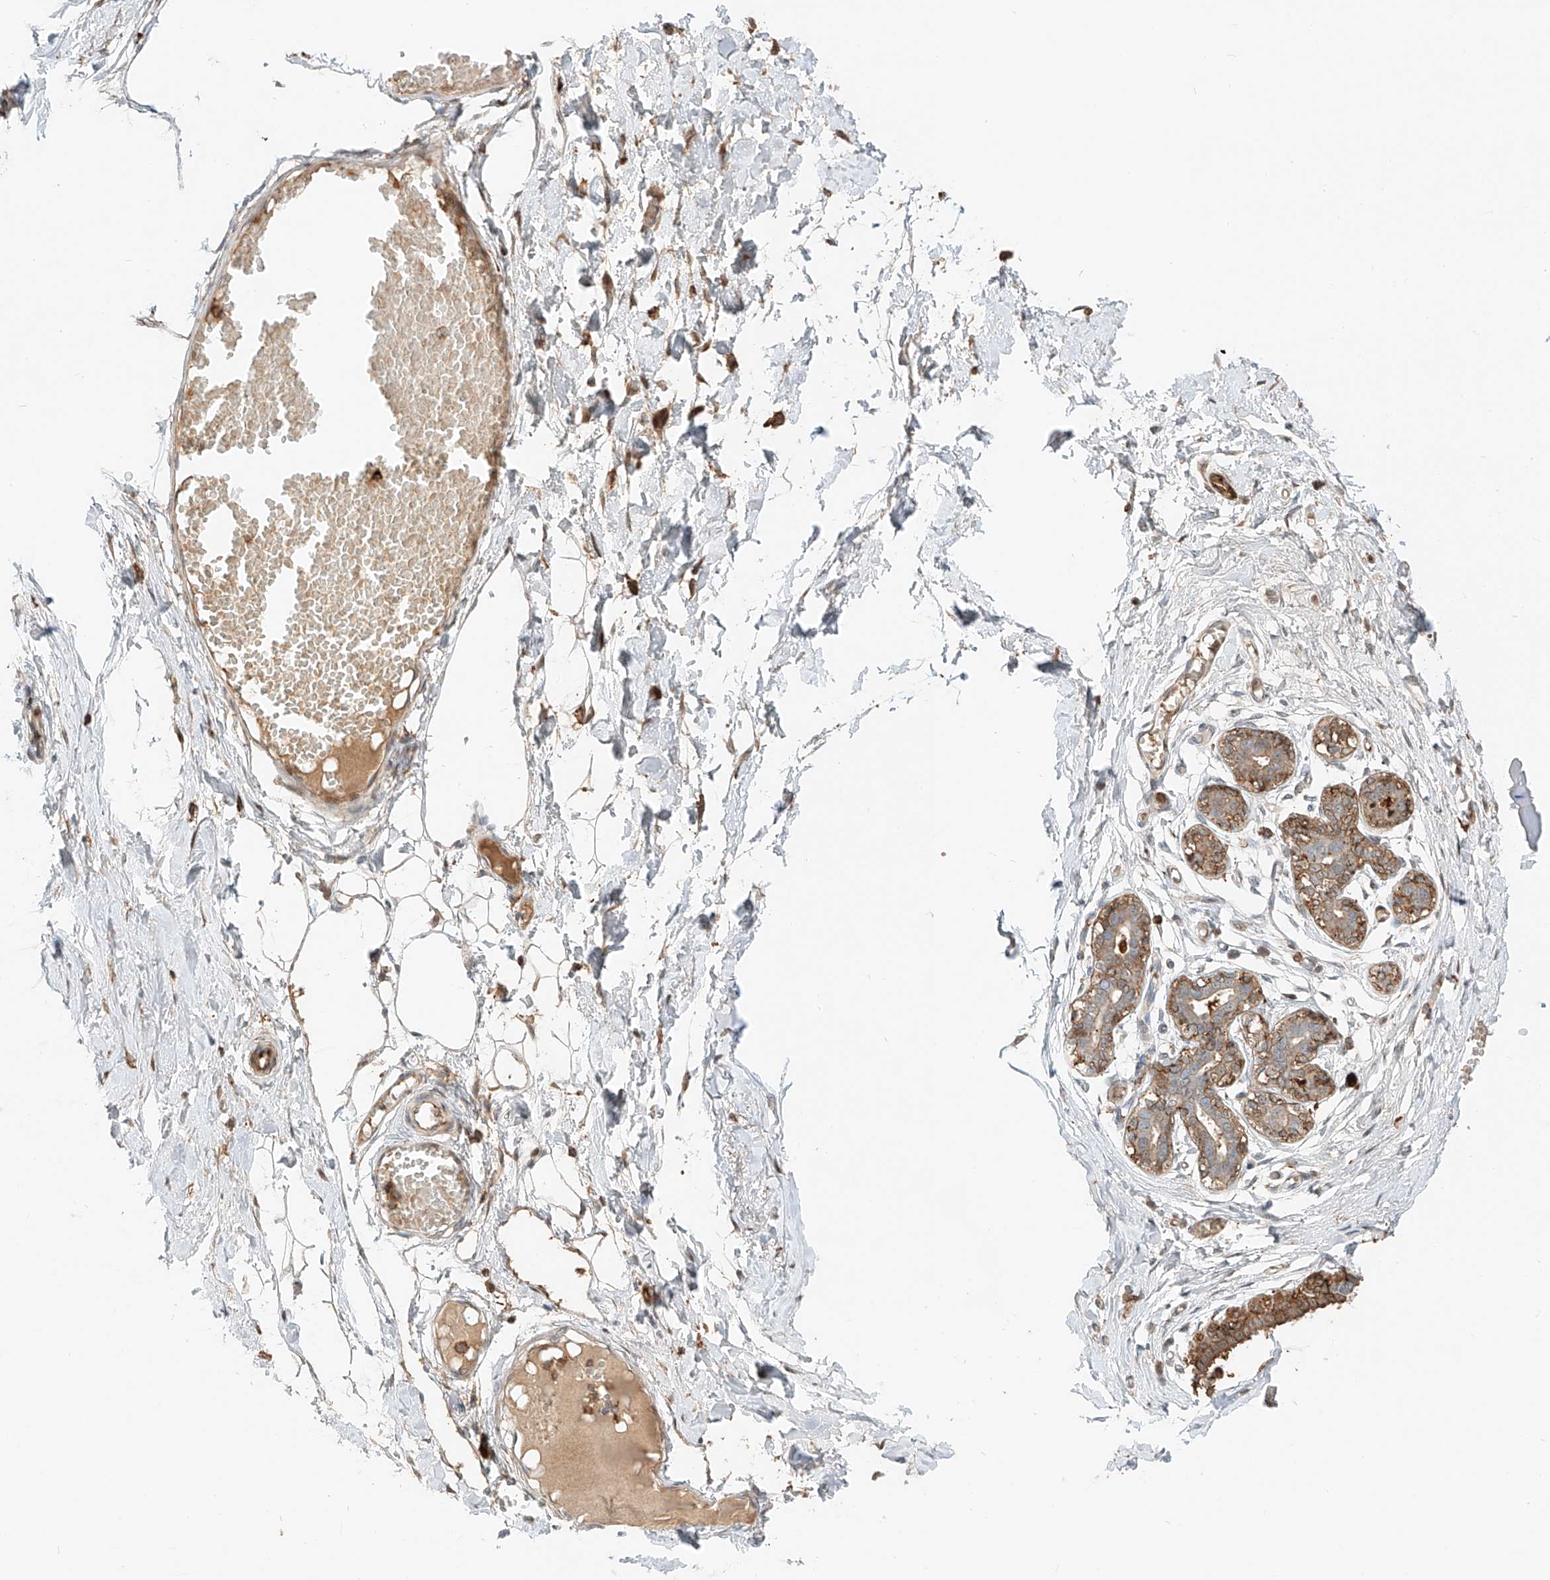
{"staining": {"intensity": "moderate", "quantity": ">75%", "location": "cytoplasmic/membranous"}, "tissue": "breast", "cell_type": "Adipocytes", "image_type": "normal", "snomed": [{"axis": "morphology", "description": "Normal tissue, NOS"}, {"axis": "topography", "description": "Breast"}], "caption": "Brown immunohistochemical staining in benign breast exhibits moderate cytoplasmic/membranous positivity in approximately >75% of adipocytes. (DAB = brown stain, brightfield microscopy at high magnification).", "gene": "CEP162", "patient": {"sex": "female", "age": 27}}